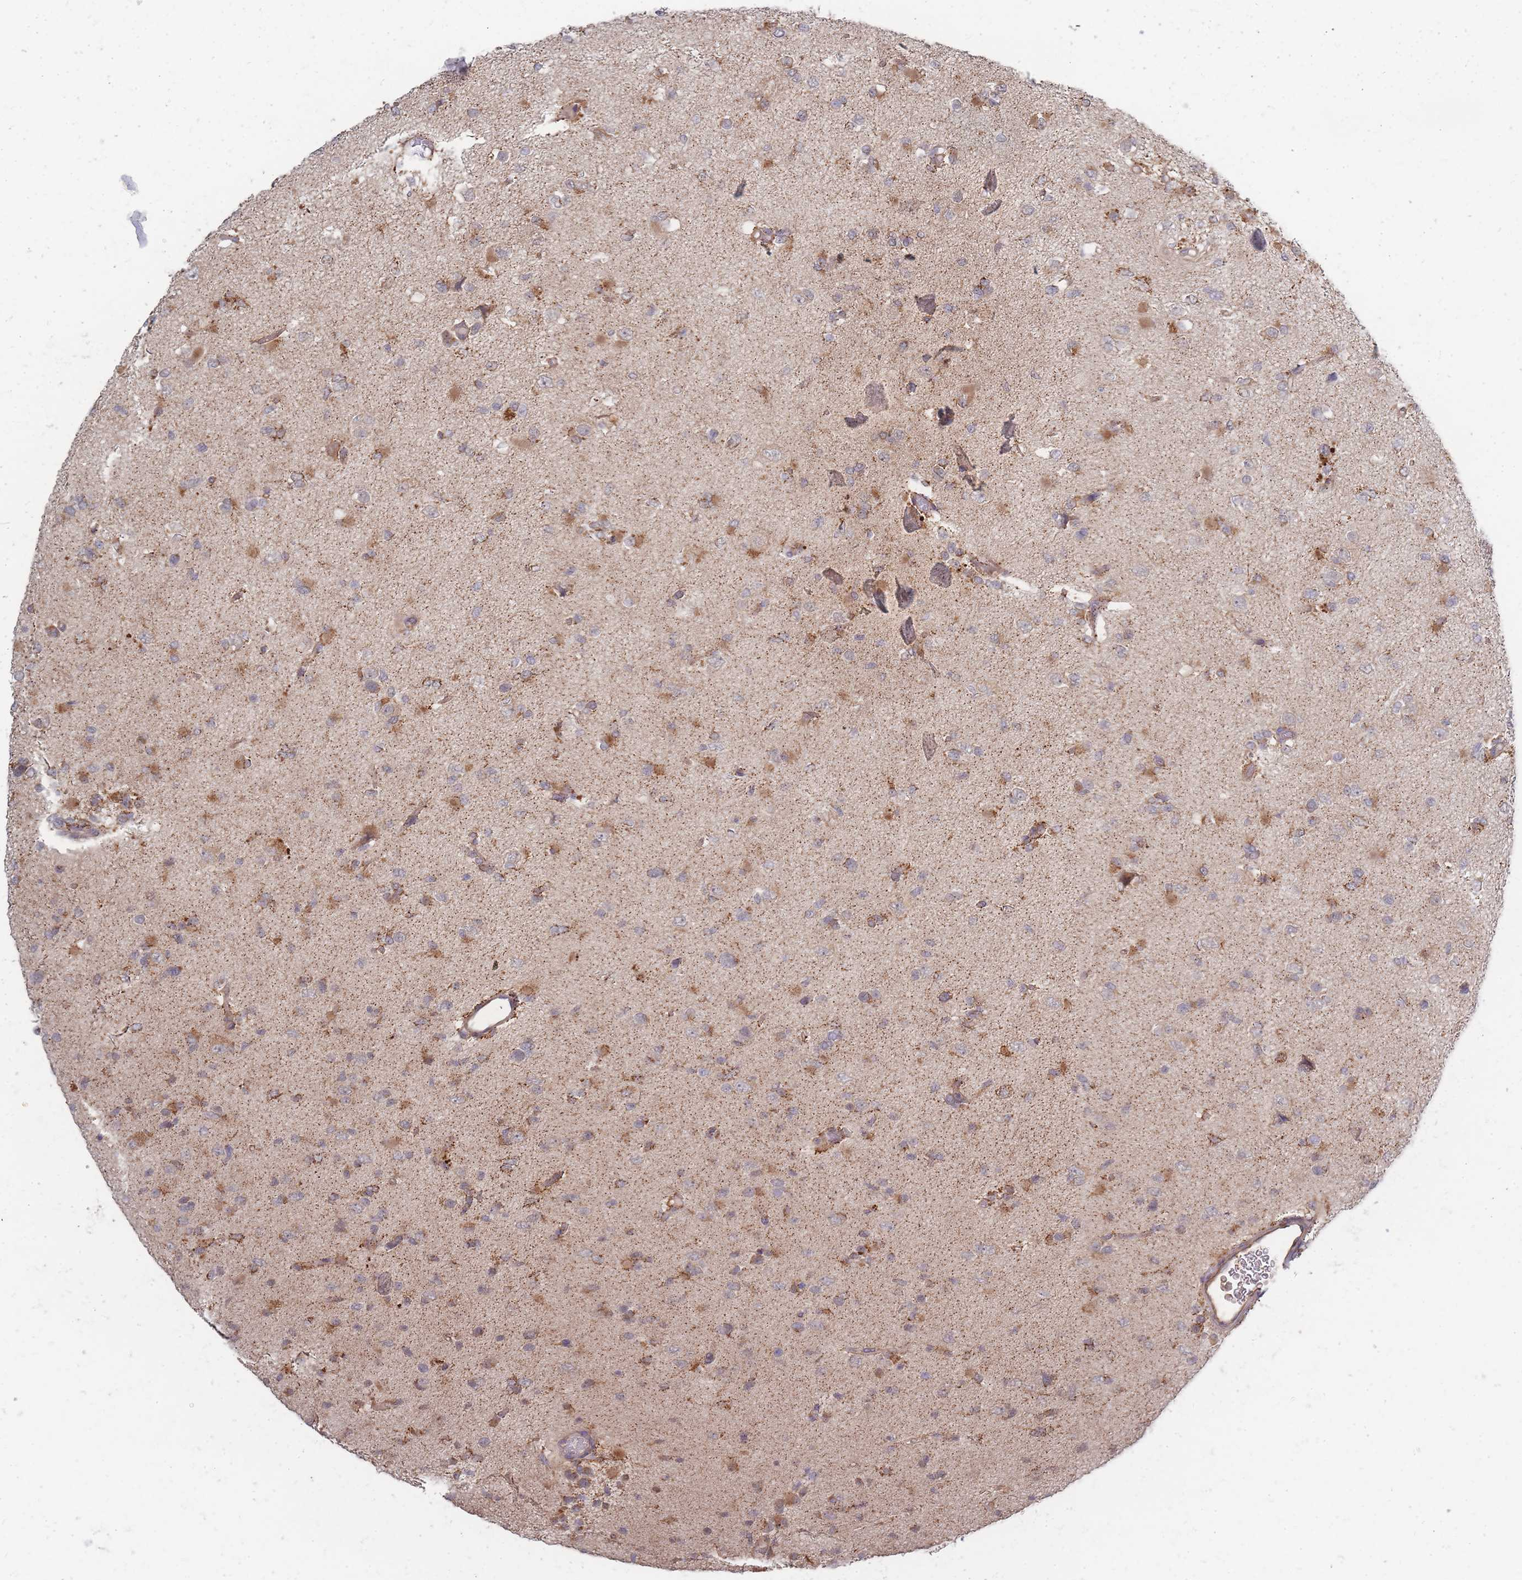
{"staining": {"intensity": "moderate", "quantity": "25%-75%", "location": "cytoplasmic/membranous"}, "tissue": "glioma", "cell_type": "Tumor cells", "image_type": "cancer", "snomed": [{"axis": "morphology", "description": "Glioma, malignant, Low grade"}, {"axis": "topography", "description": "Brain"}], "caption": "Protein staining of malignant glioma (low-grade) tissue exhibits moderate cytoplasmic/membranous expression in approximately 25%-75% of tumor cells.", "gene": "NUB1", "patient": {"sex": "female", "age": 22}}